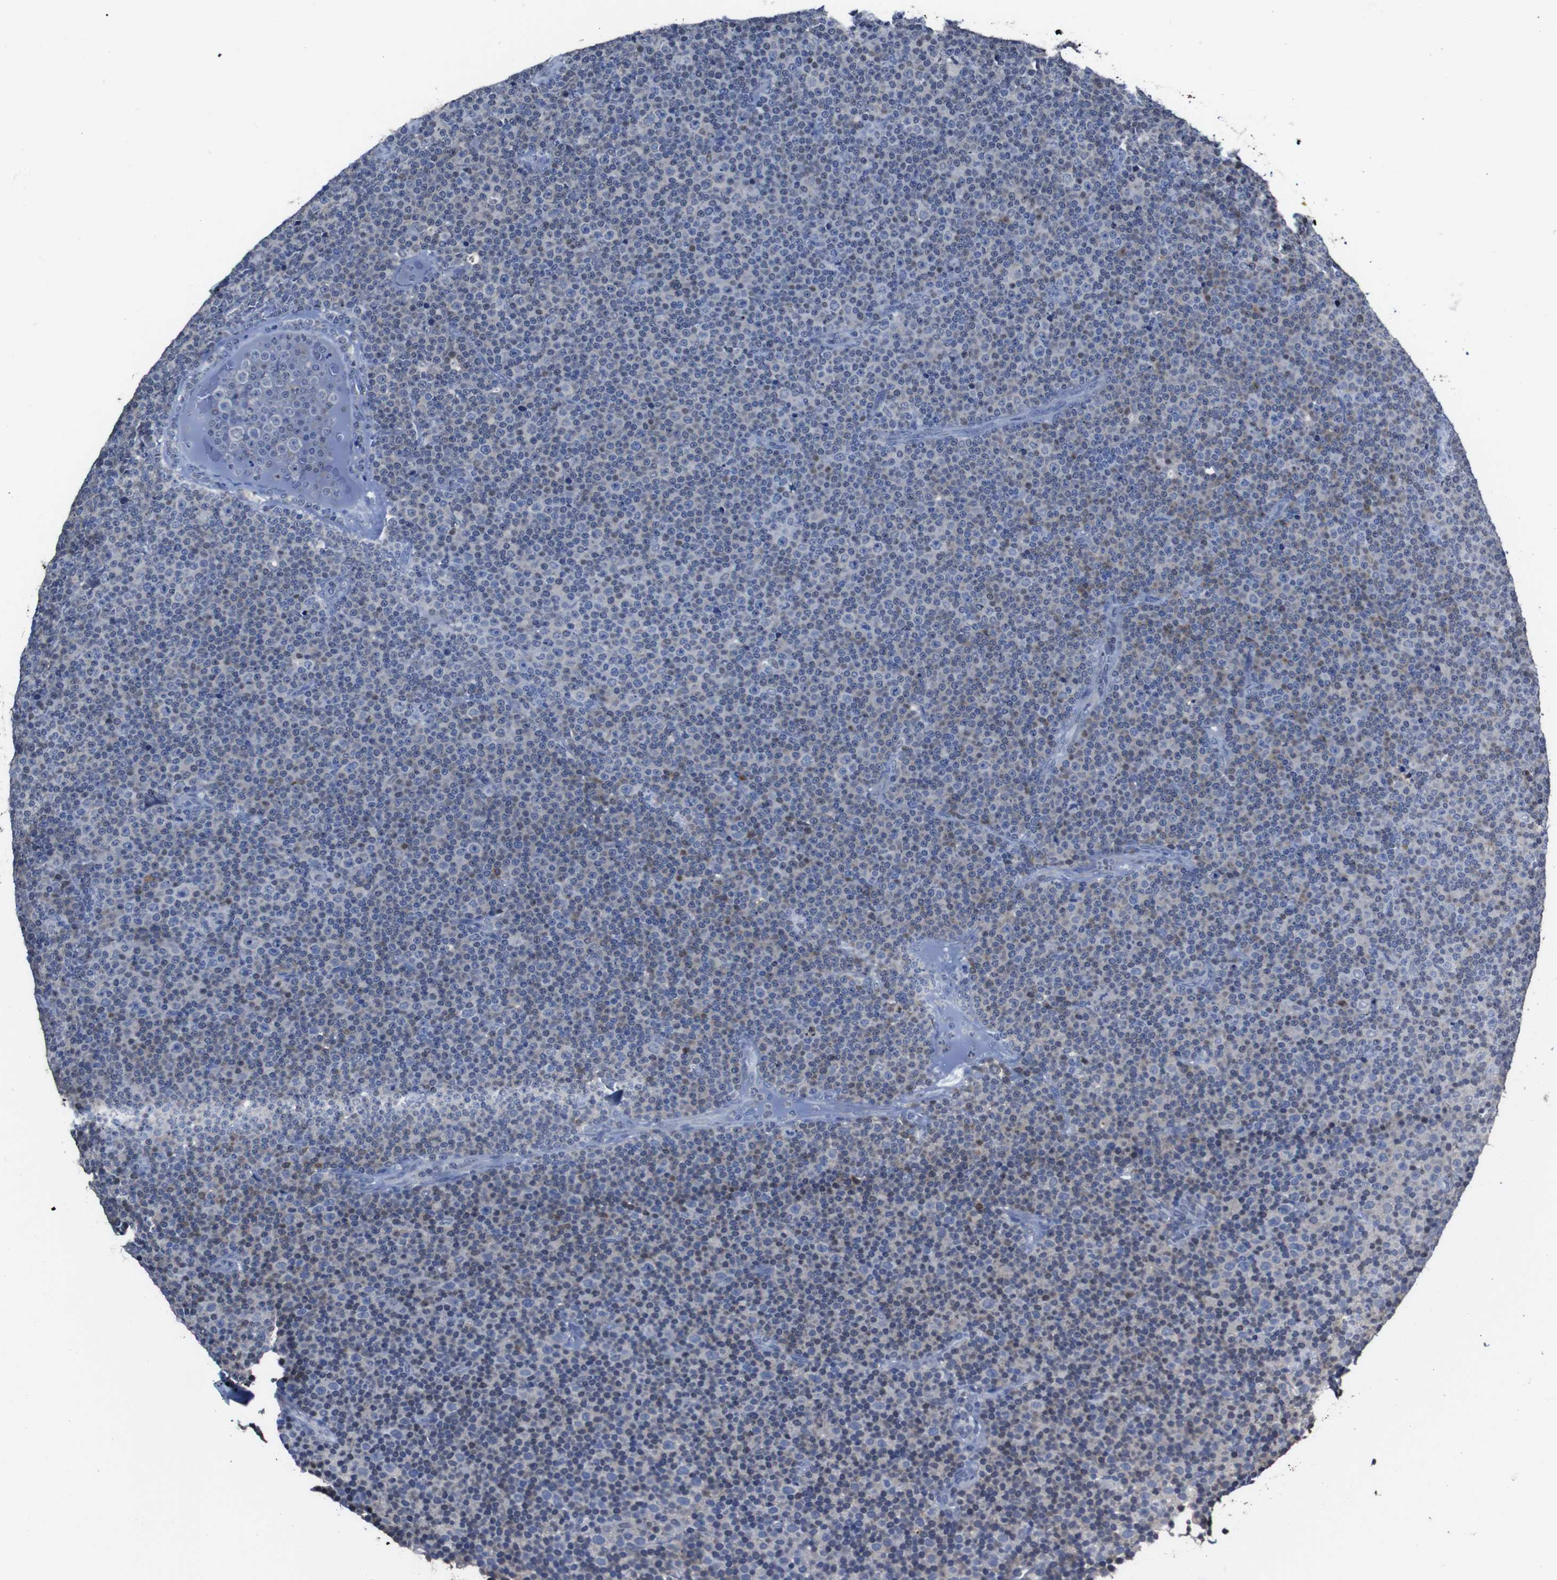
{"staining": {"intensity": "weak", "quantity": "<25%", "location": "cytoplasmic/membranous"}, "tissue": "lymphoma", "cell_type": "Tumor cells", "image_type": "cancer", "snomed": [{"axis": "morphology", "description": "Malignant lymphoma, non-Hodgkin's type, Low grade"}, {"axis": "topography", "description": "Lymph node"}], "caption": "An image of low-grade malignant lymphoma, non-Hodgkin's type stained for a protein shows no brown staining in tumor cells.", "gene": "SEMA4B", "patient": {"sex": "female", "age": 67}}